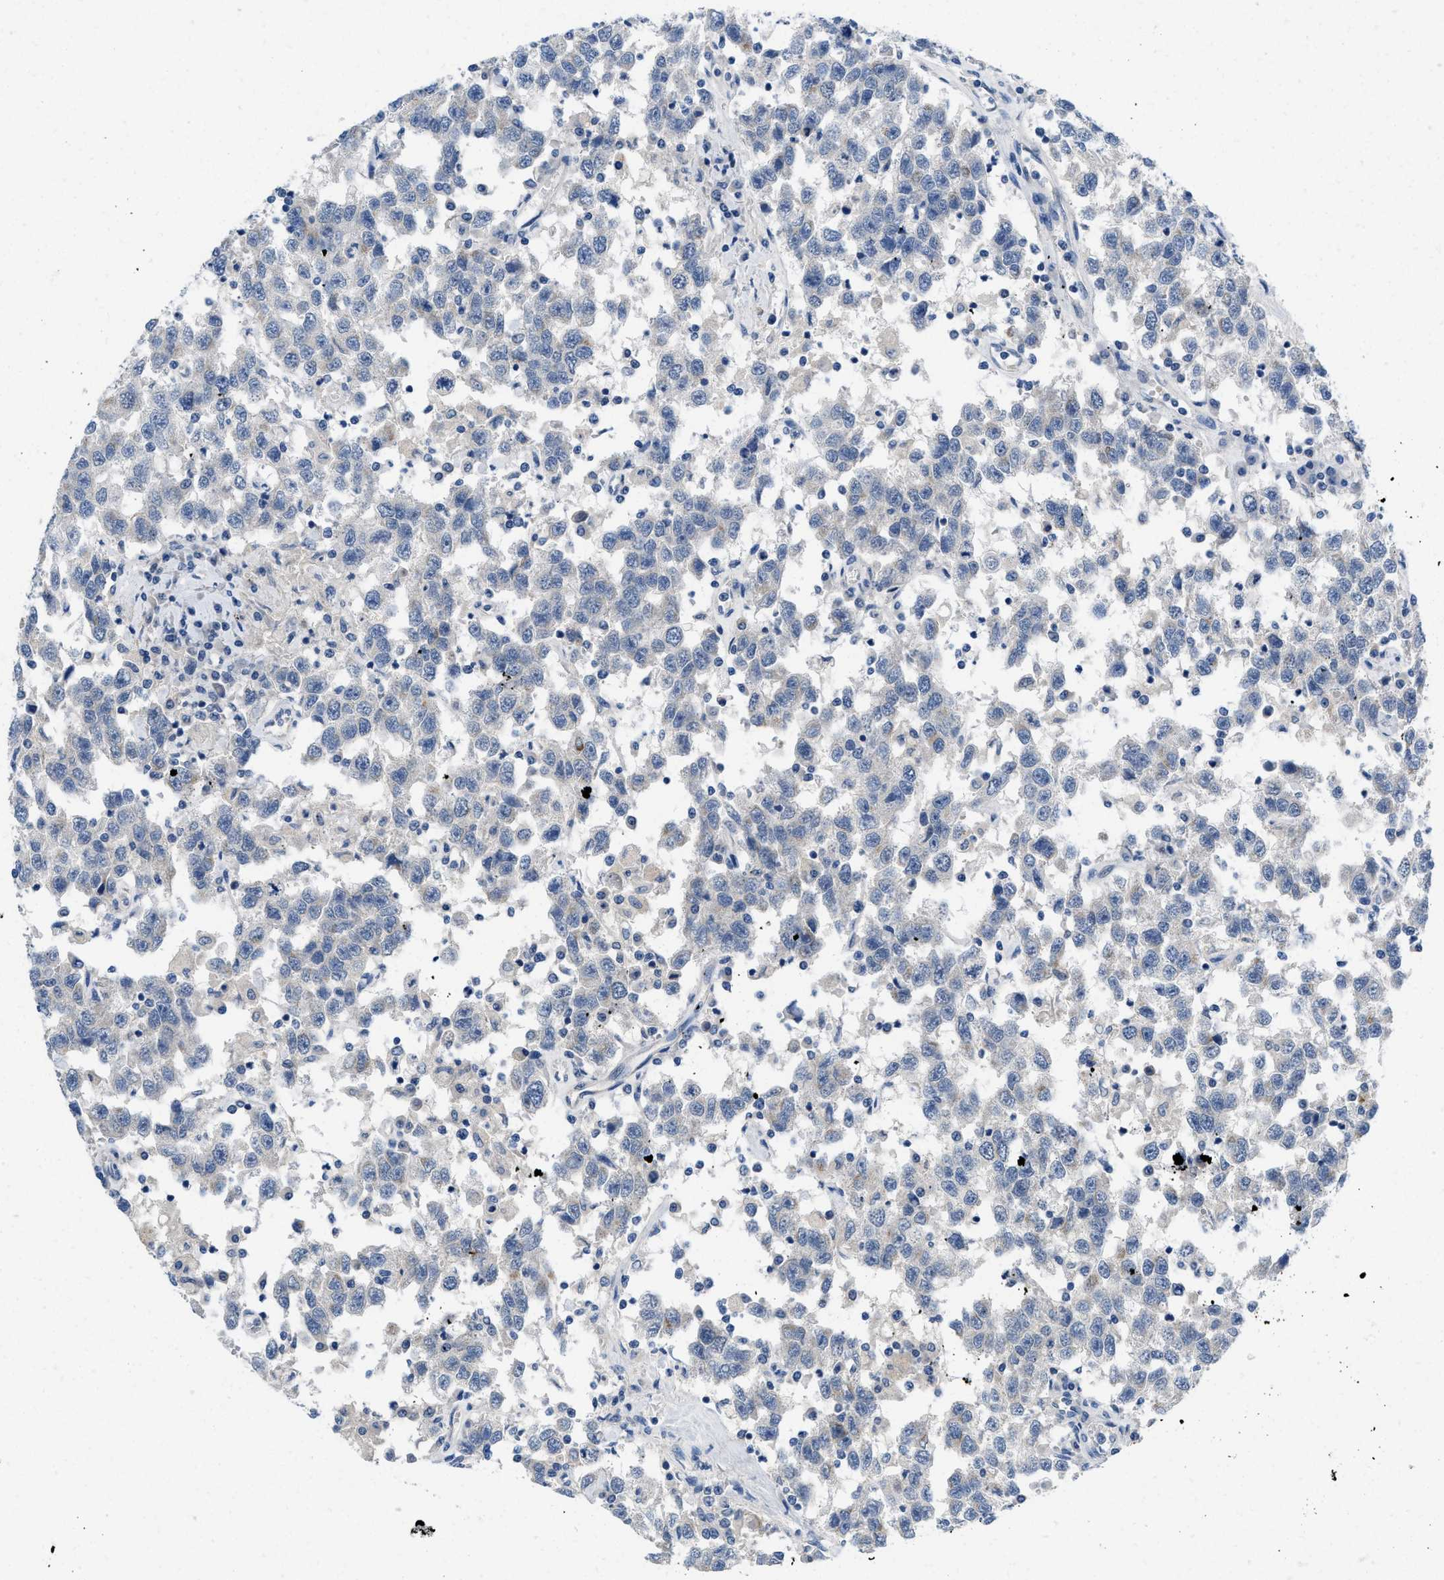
{"staining": {"intensity": "negative", "quantity": "none", "location": "none"}, "tissue": "testis cancer", "cell_type": "Tumor cells", "image_type": "cancer", "snomed": [{"axis": "morphology", "description": "Seminoma, NOS"}, {"axis": "topography", "description": "Testis"}], "caption": "The micrograph shows no staining of tumor cells in testis cancer. The staining is performed using DAB brown chromogen with nuclei counter-stained in using hematoxylin.", "gene": "PYY", "patient": {"sex": "male", "age": 41}}